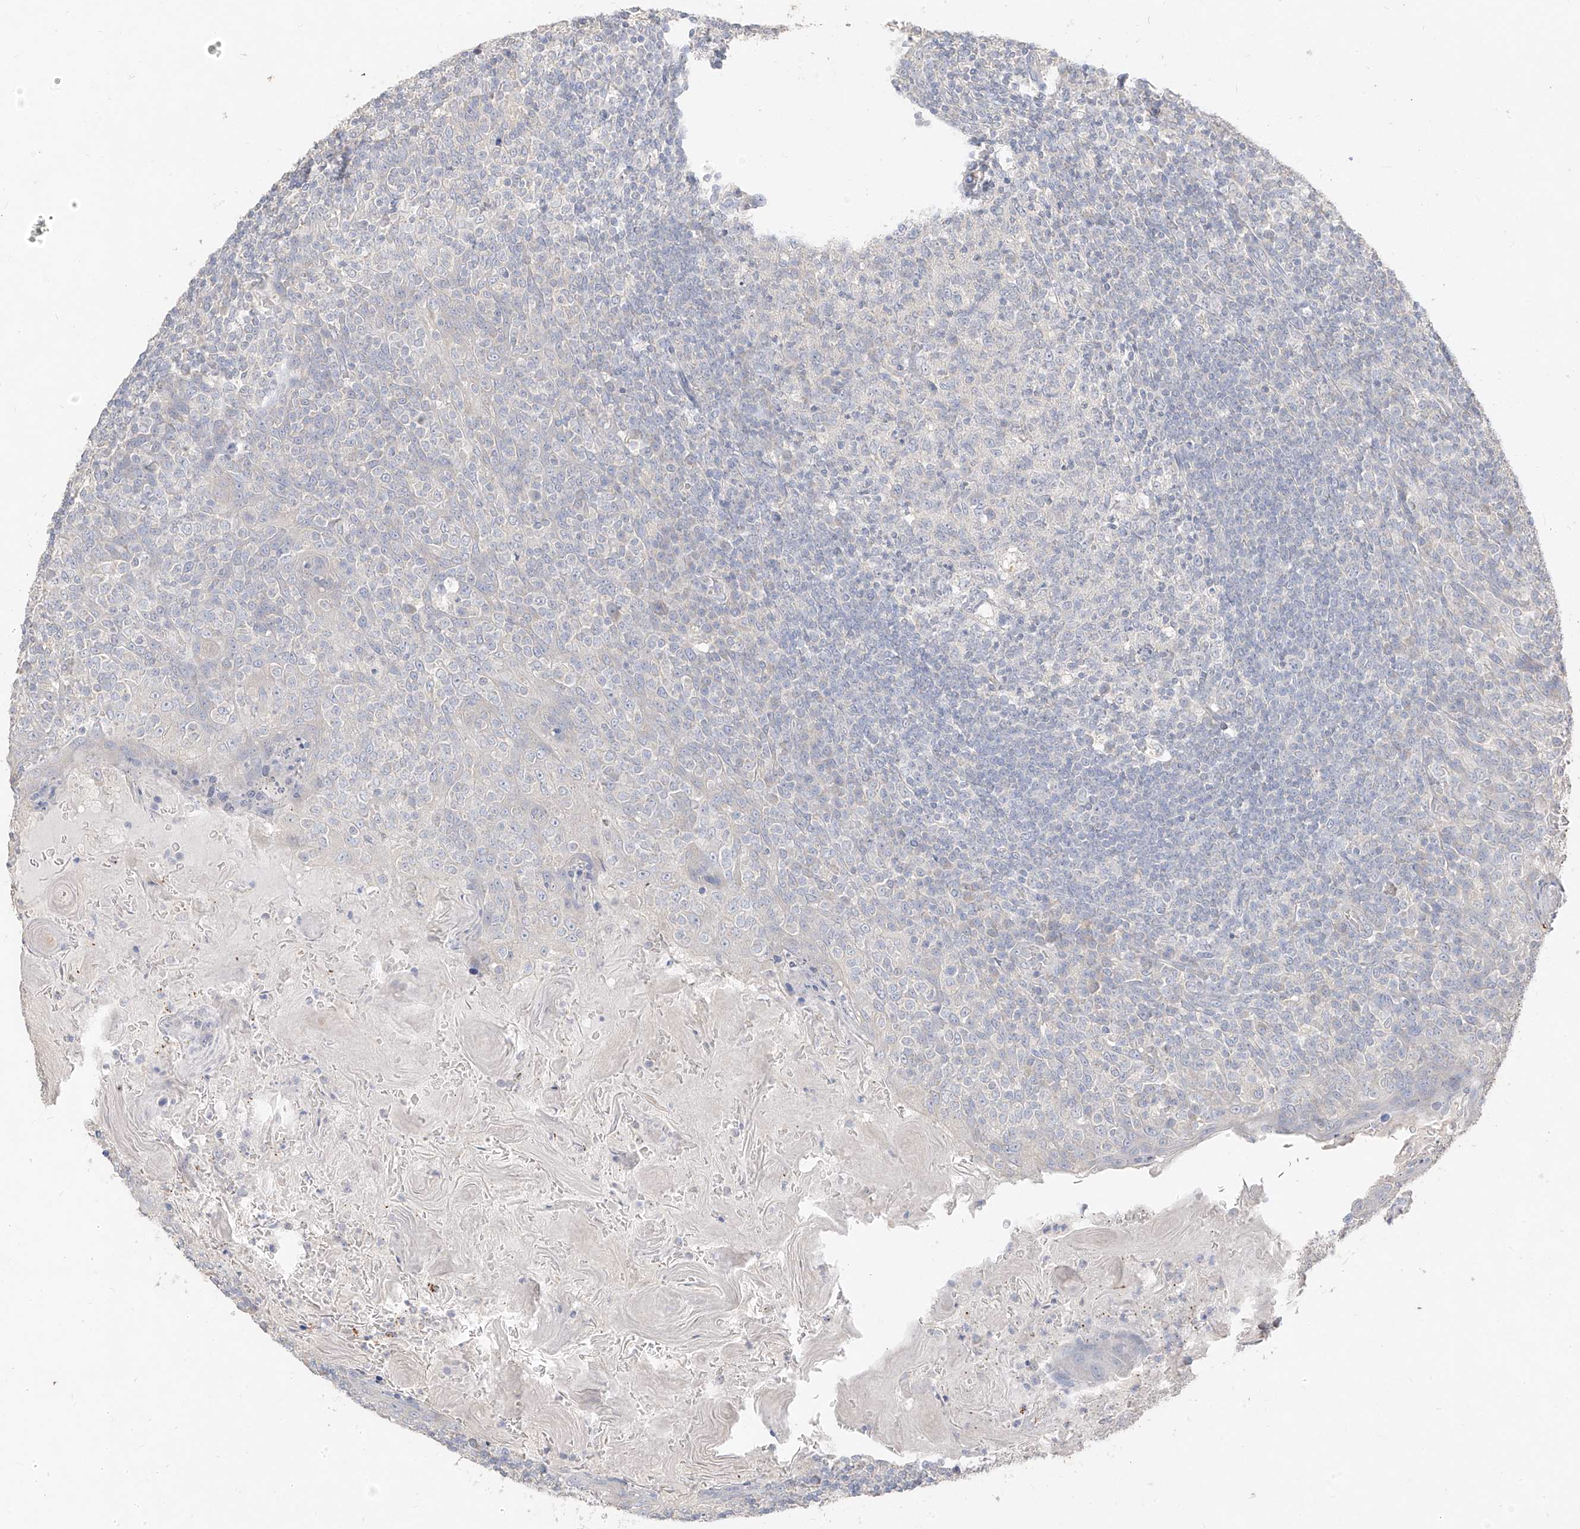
{"staining": {"intensity": "negative", "quantity": "none", "location": "none"}, "tissue": "tonsil", "cell_type": "Germinal center cells", "image_type": "normal", "snomed": [{"axis": "morphology", "description": "Normal tissue, NOS"}, {"axis": "topography", "description": "Tonsil"}], "caption": "Human tonsil stained for a protein using IHC shows no staining in germinal center cells.", "gene": "ZZEF1", "patient": {"sex": "female", "age": 19}}